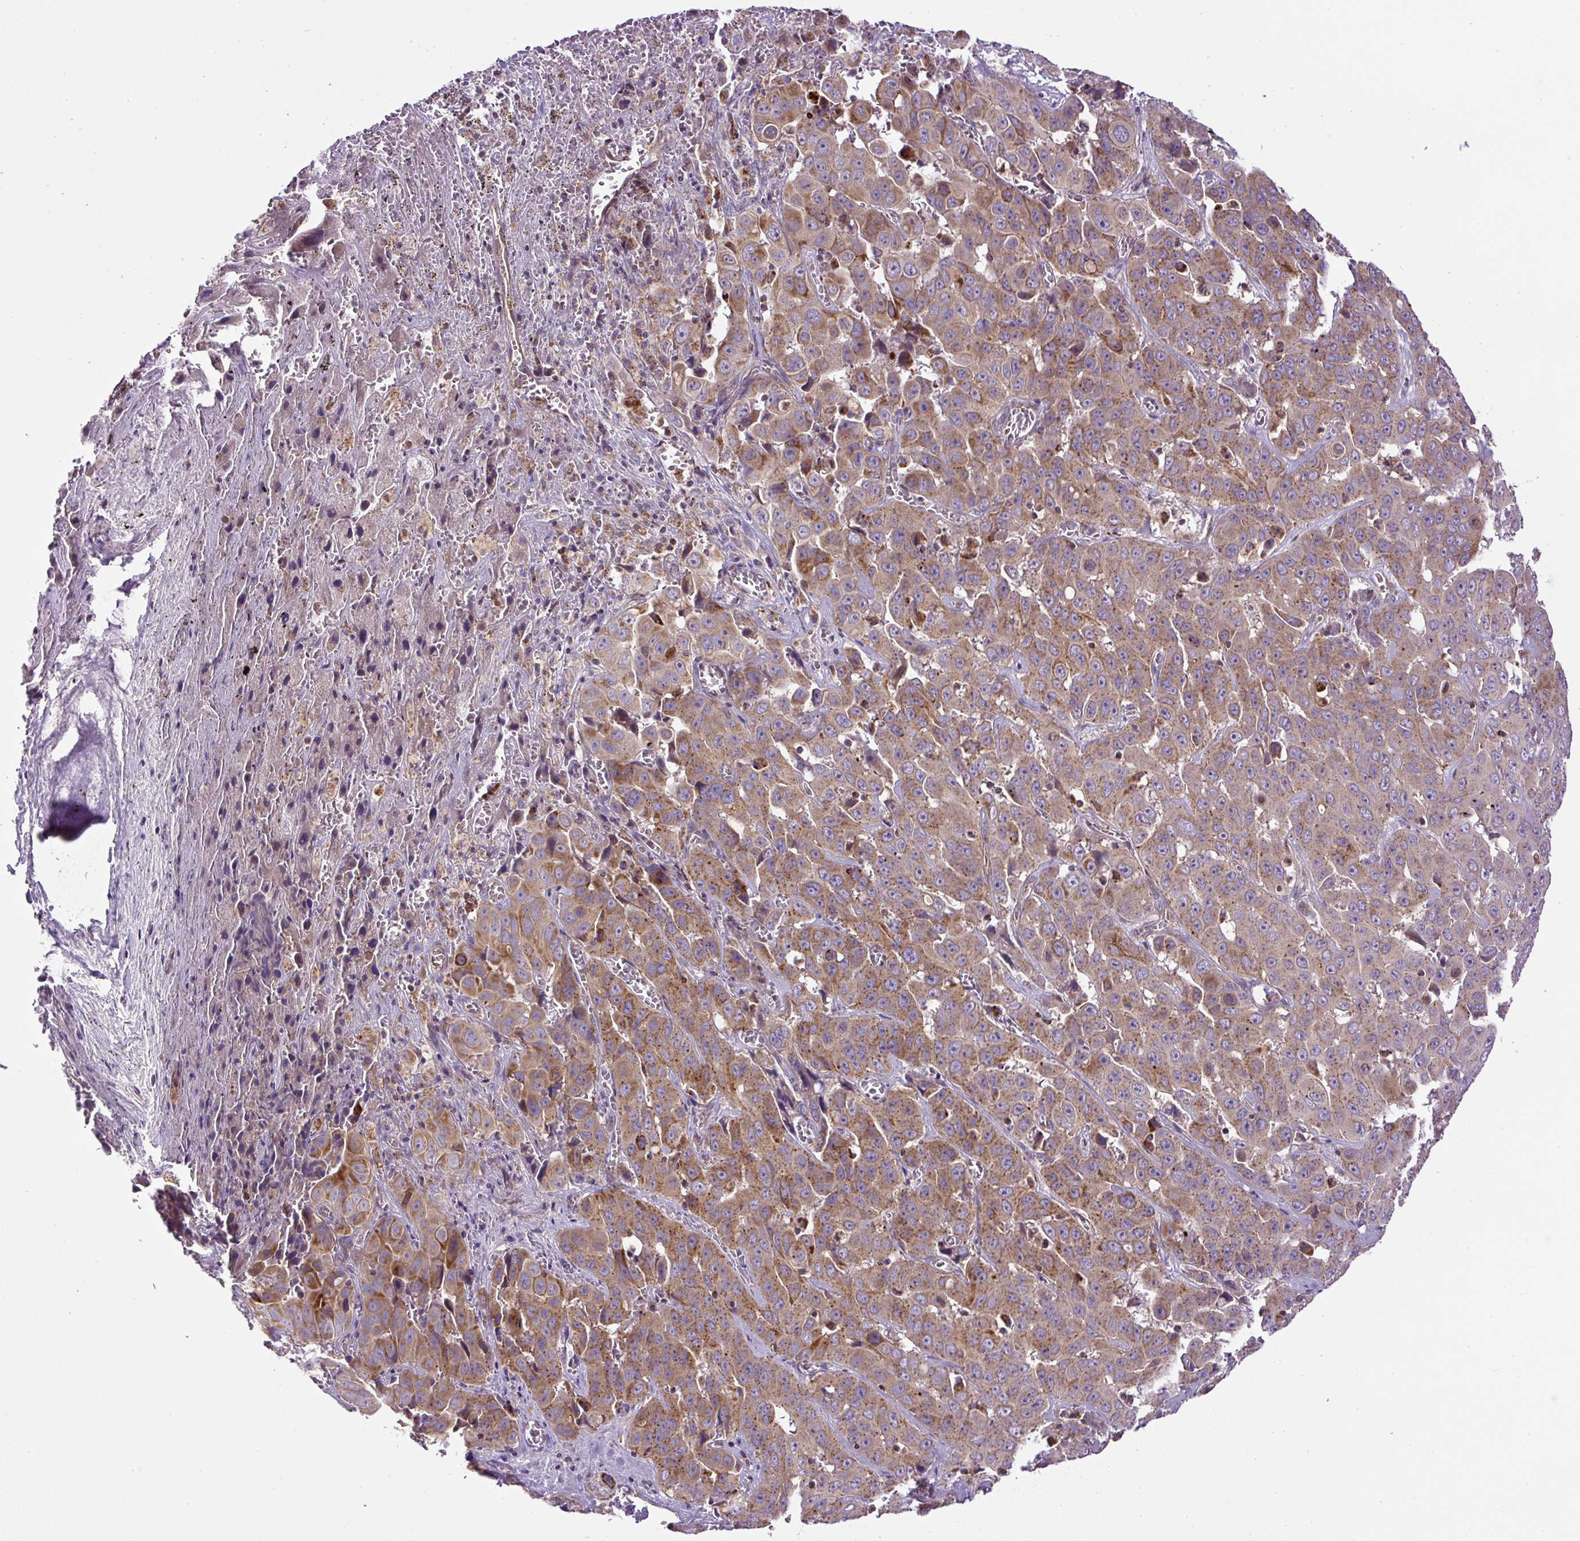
{"staining": {"intensity": "moderate", "quantity": ">75%", "location": "cytoplasmic/membranous"}, "tissue": "liver cancer", "cell_type": "Tumor cells", "image_type": "cancer", "snomed": [{"axis": "morphology", "description": "Cholangiocarcinoma"}, {"axis": "topography", "description": "Liver"}], "caption": "DAB (3,3'-diaminobenzidine) immunohistochemical staining of liver cancer (cholangiocarcinoma) displays moderate cytoplasmic/membranous protein staining in about >75% of tumor cells. Using DAB (3,3'-diaminobenzidine) (brown) and hematoxylin (blue) stains, captured at high magnification using brightfield microscopy.", "gene": "ZNF547", "patient": {"sex": "female", "age": 52}}